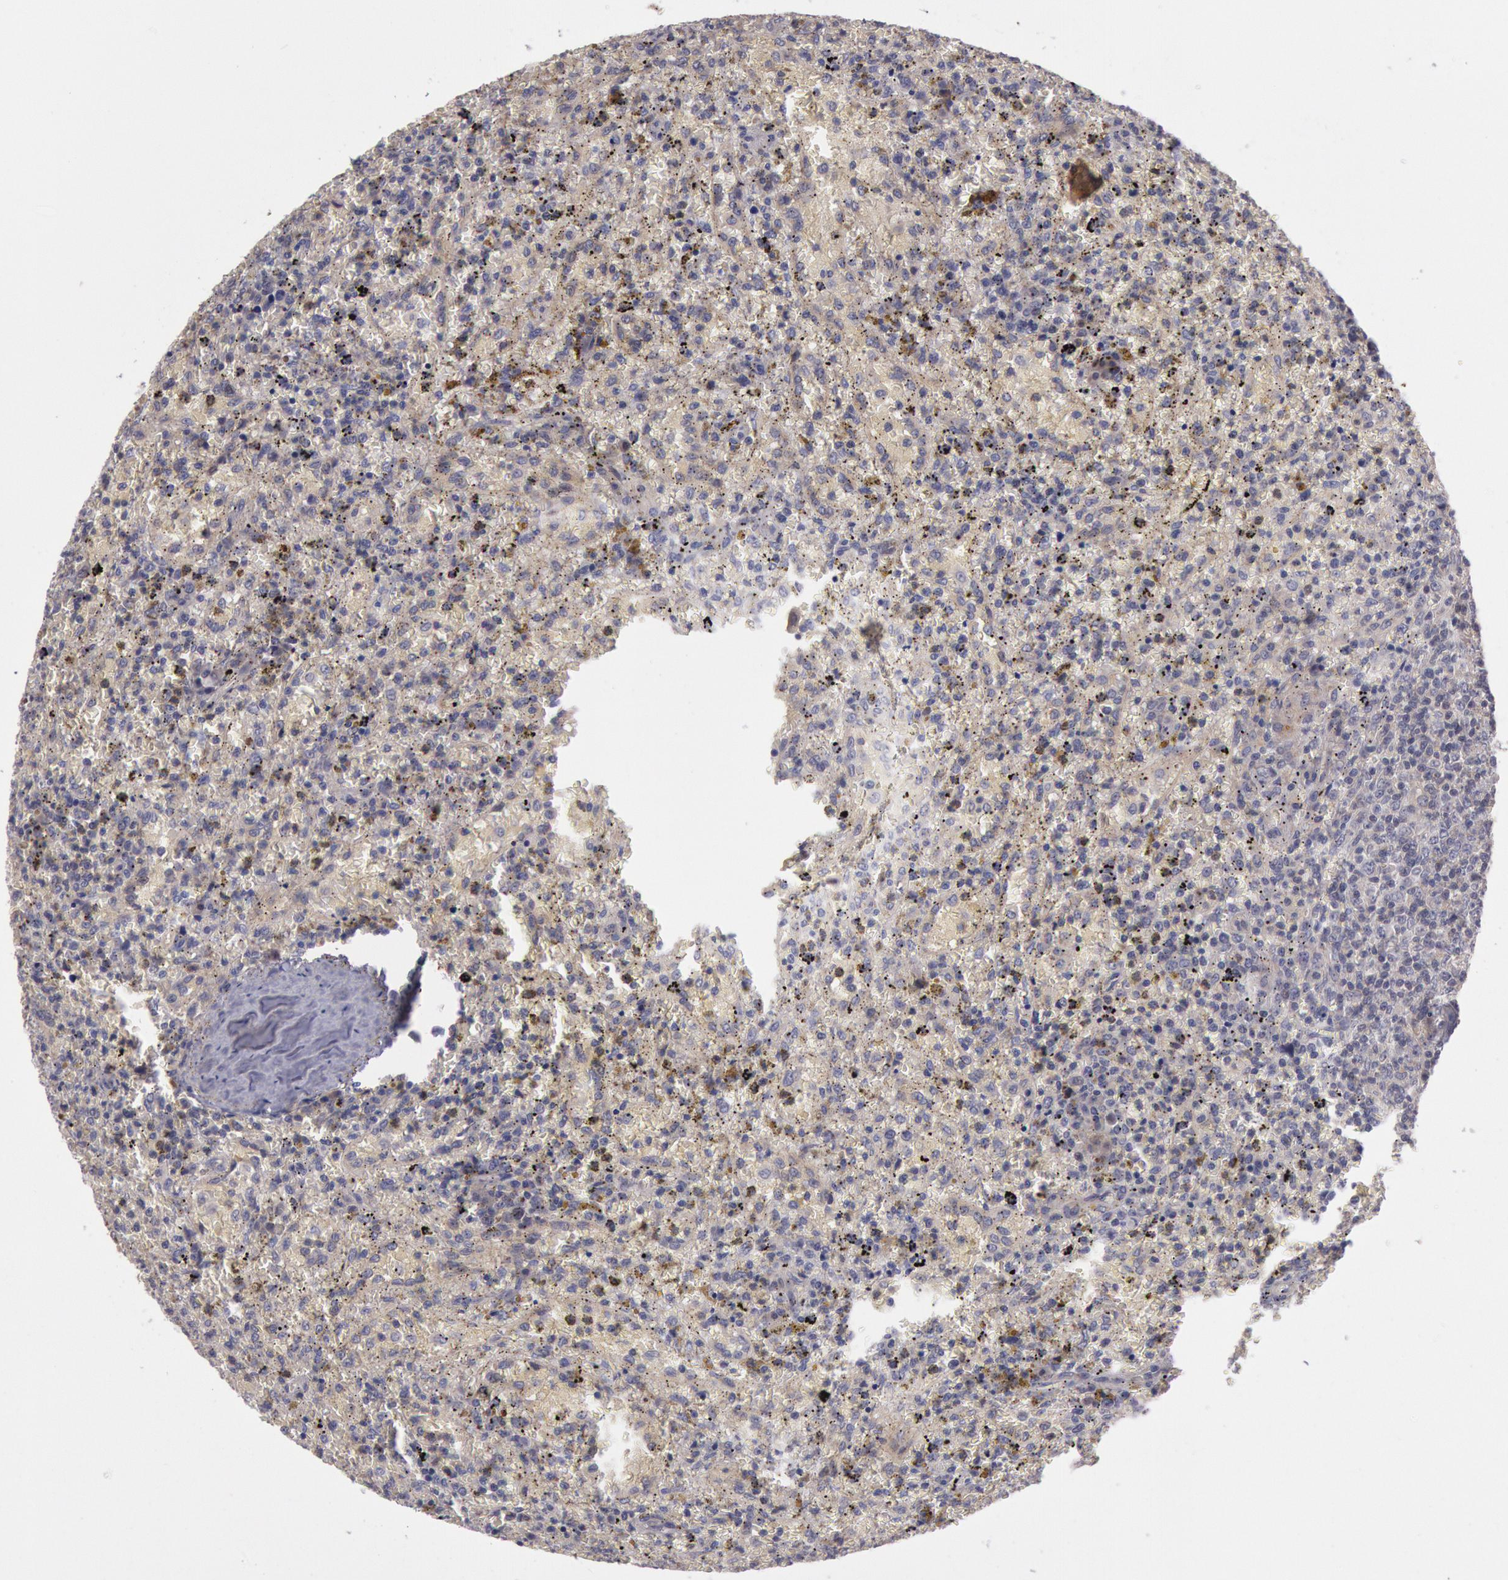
{"staining": {"intensity": "weak", "quantity": "25%-75%", "location": "cytoplasmic/membranous"}, "tissue": "lymphoma", "cell_type": "Tumor cells", "image_type": "cancer", "snomed": [{"axis": "morphology", "description": "Malignant lymphoma, non-Hodgkin's type, High grade"}, {"axis": "topography", "description": "Spleen"}, {"axis": "topography", "description": "Lymph node"}], "caption": "There is low levels of weak cytoplasmic/membranous positivity in tumor cells of lymphoma, as demonstrated by immunohistochemical staining (brown color).", "gene": "TRIB2", "patient": {"sex": "female", "age": 70}}